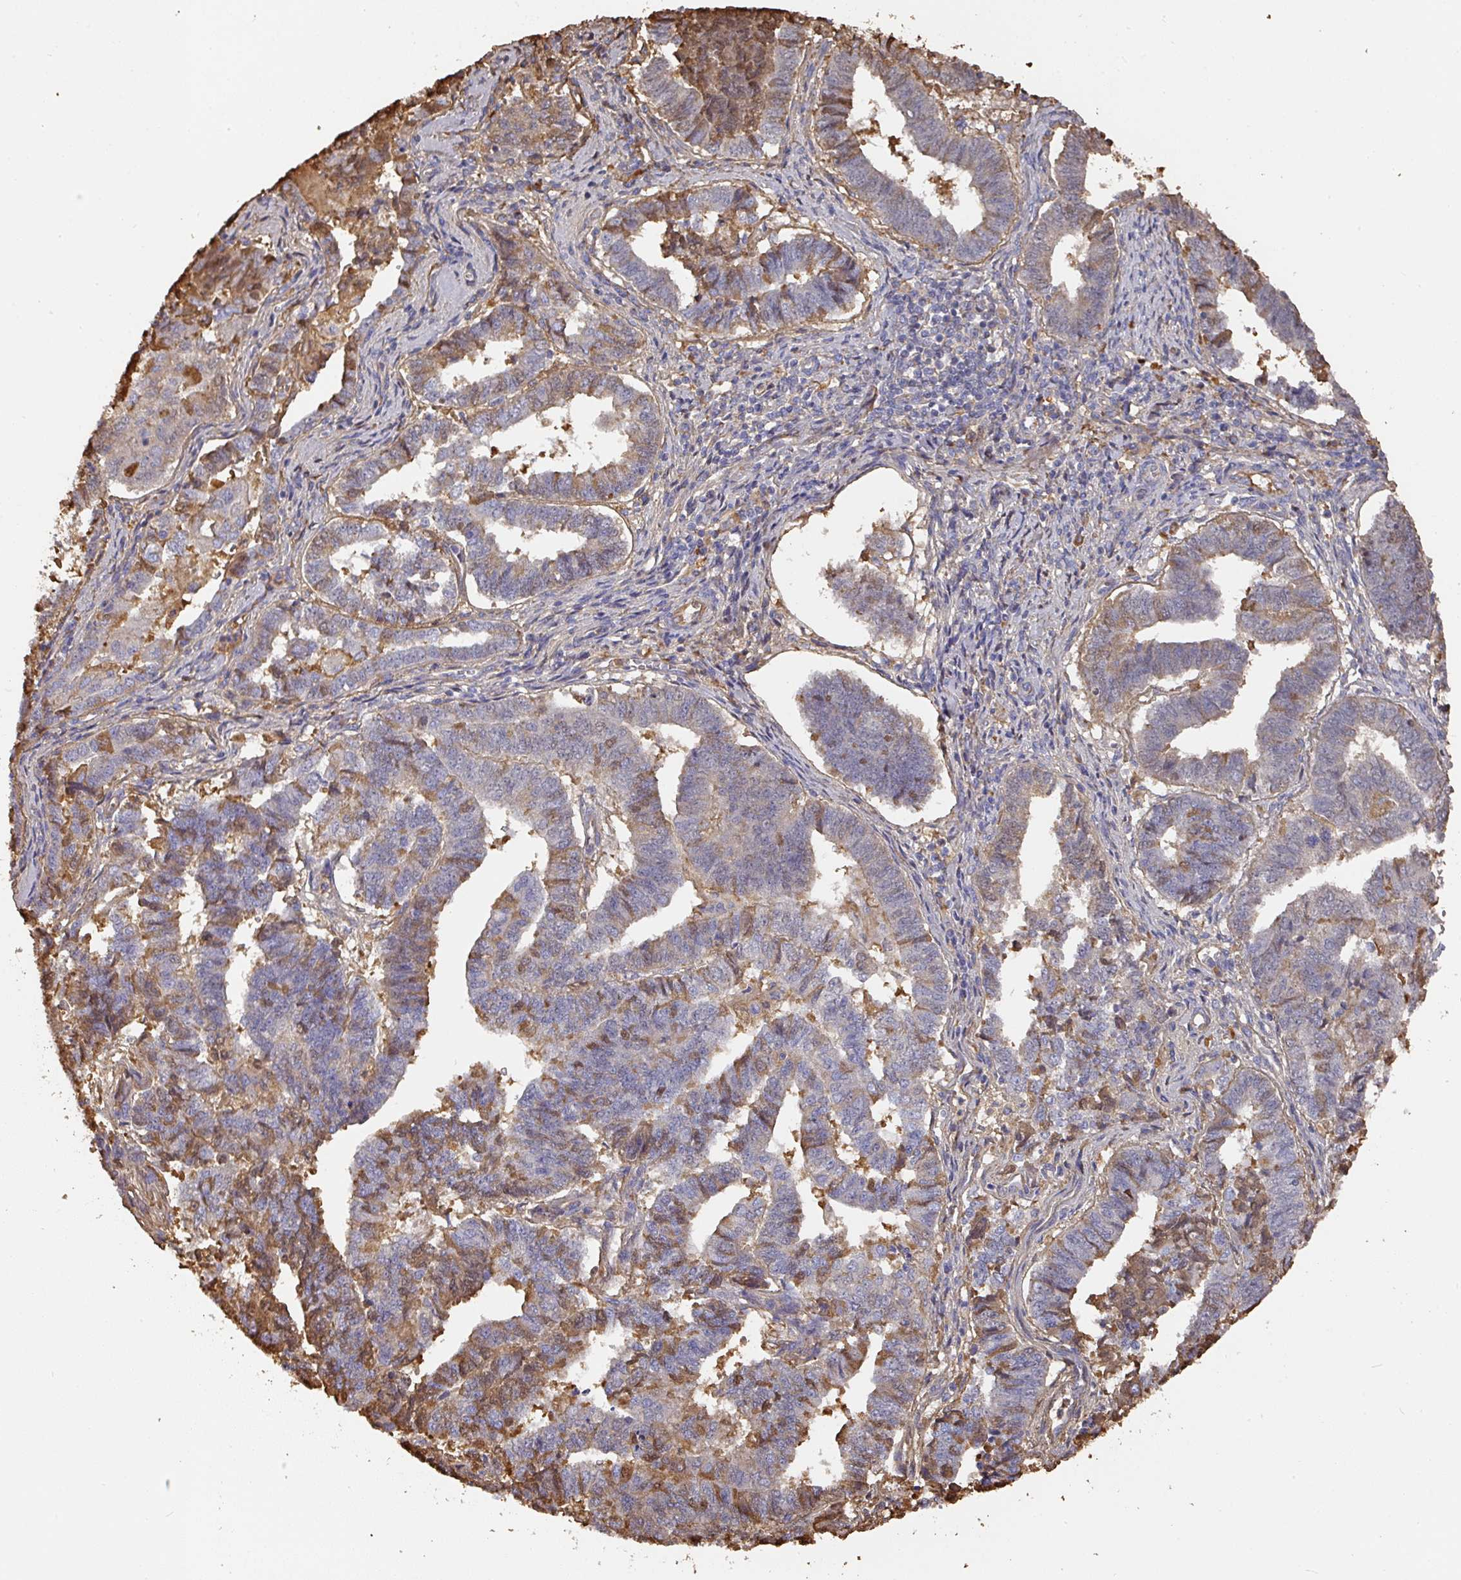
{"staining": {"intensity": "moderate", "quantity": "<25%", "location": "cytoplasmic/membranous"}, "tissue": "endometrial cancer", "cell_type": "Tumor cells", "image_type": "cancer", "snomed": [{"axis": "morphology", "description": "Adenocarcinoma, NOS"}, {"axis": "topography", "description": "Endometrium"}], "caption": "Adenocarcinoma (endometrial) stained with immunohistochemistry exhibits moderate cytoplasmic/membranous positivity in approximately <25% of tumor cells.", "gene": "ALB", "patient": {"sex": "female", "age": 72}}